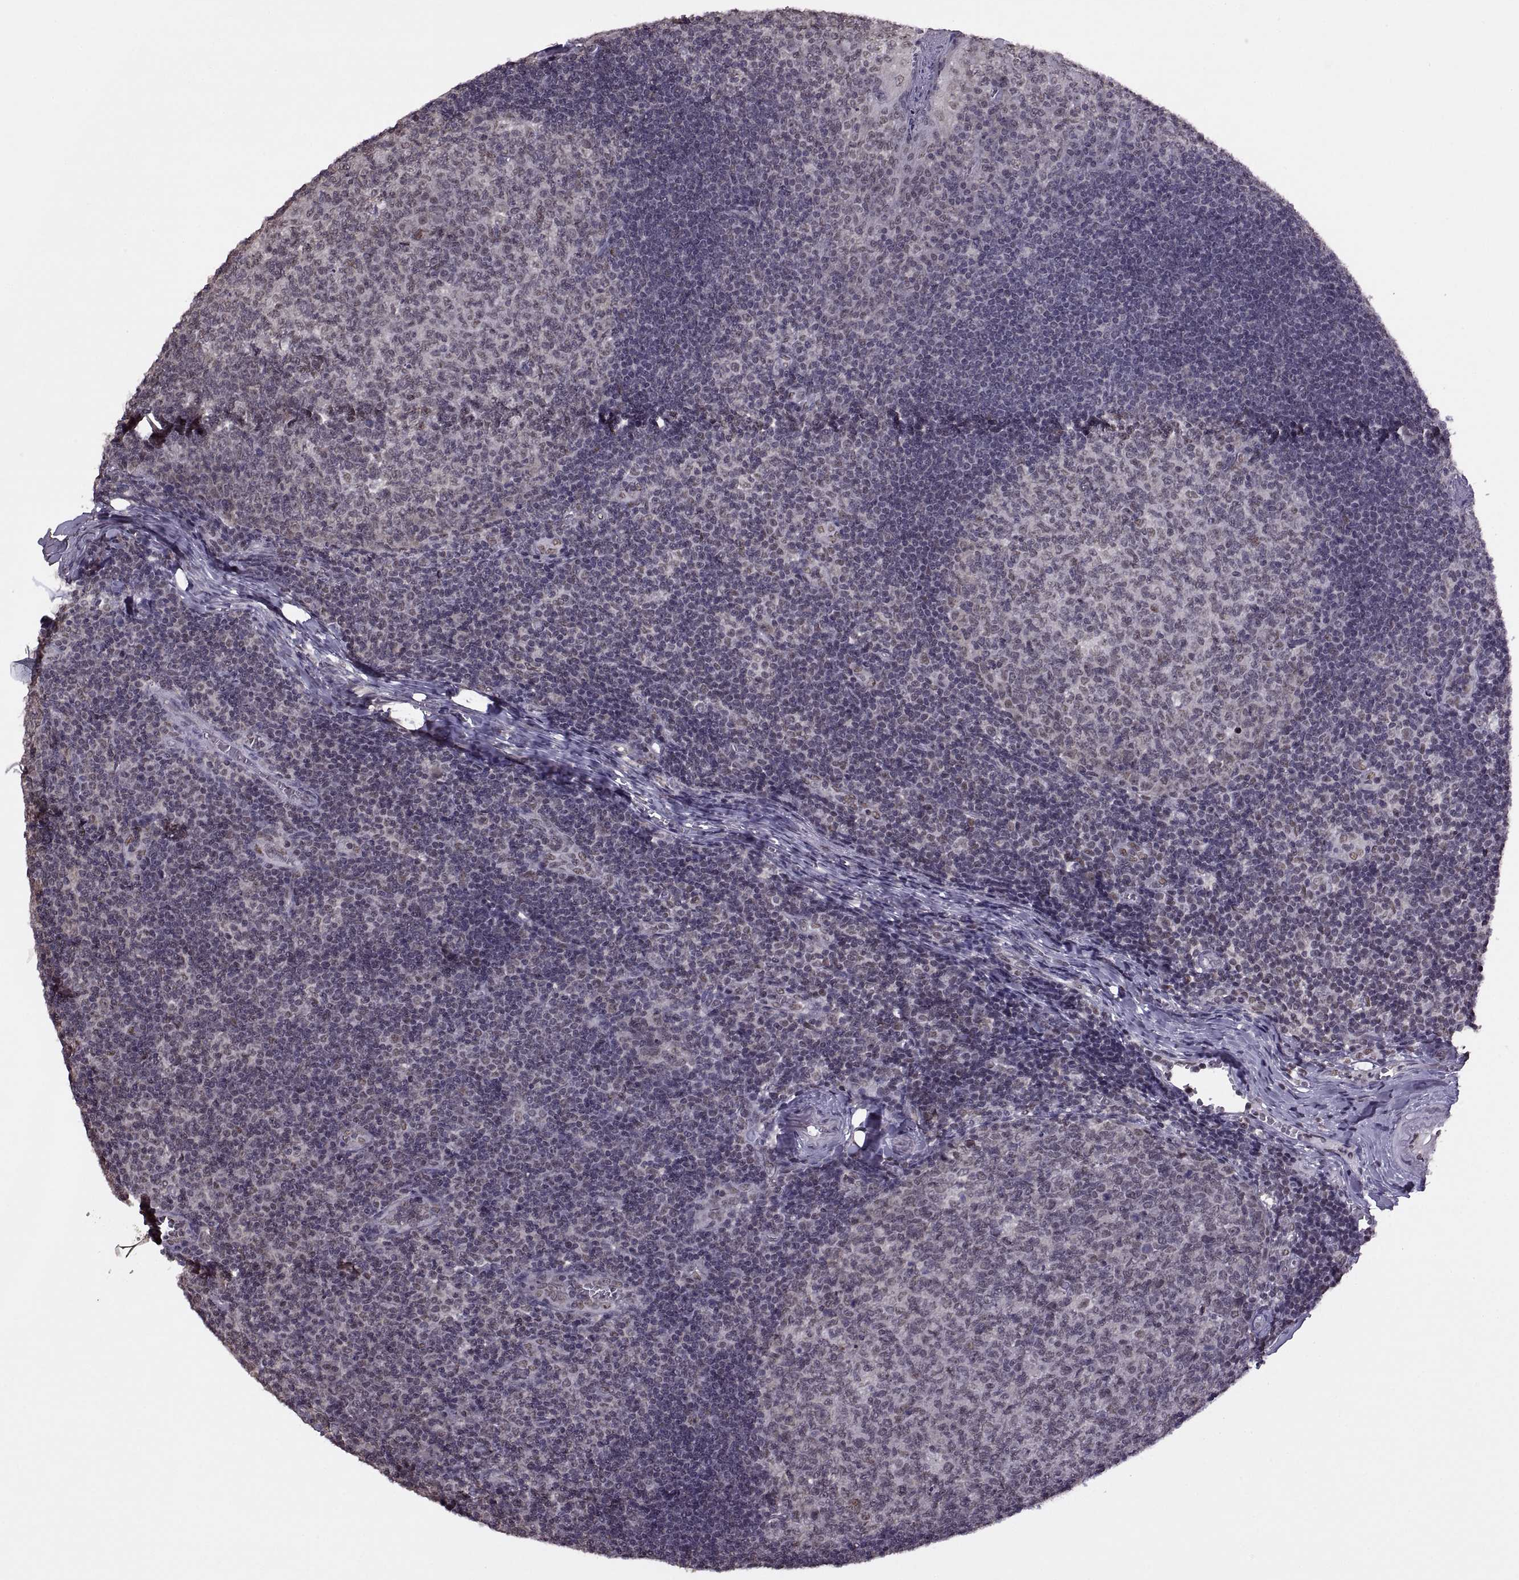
{"staining": {"intensity": "weak", "quantity": "<25%", "location": "nuclear"}, "tissue": "tonsil", "cell_type": "Germinal center cells", "image_type": "normal", "snomed": [{"axis": "morphology", "description": "Normal tissue, NOS"}, {"axis": "topography", "description": "Tonsil"}], "caption": "DAB (3,3'-diaminobenzidine) immunohistochemical staining of normal tonsil demonstrates no significant expression in germinal center cells.", "gene": "INTS3", "patient": {"sex": "female", "age": 13}}